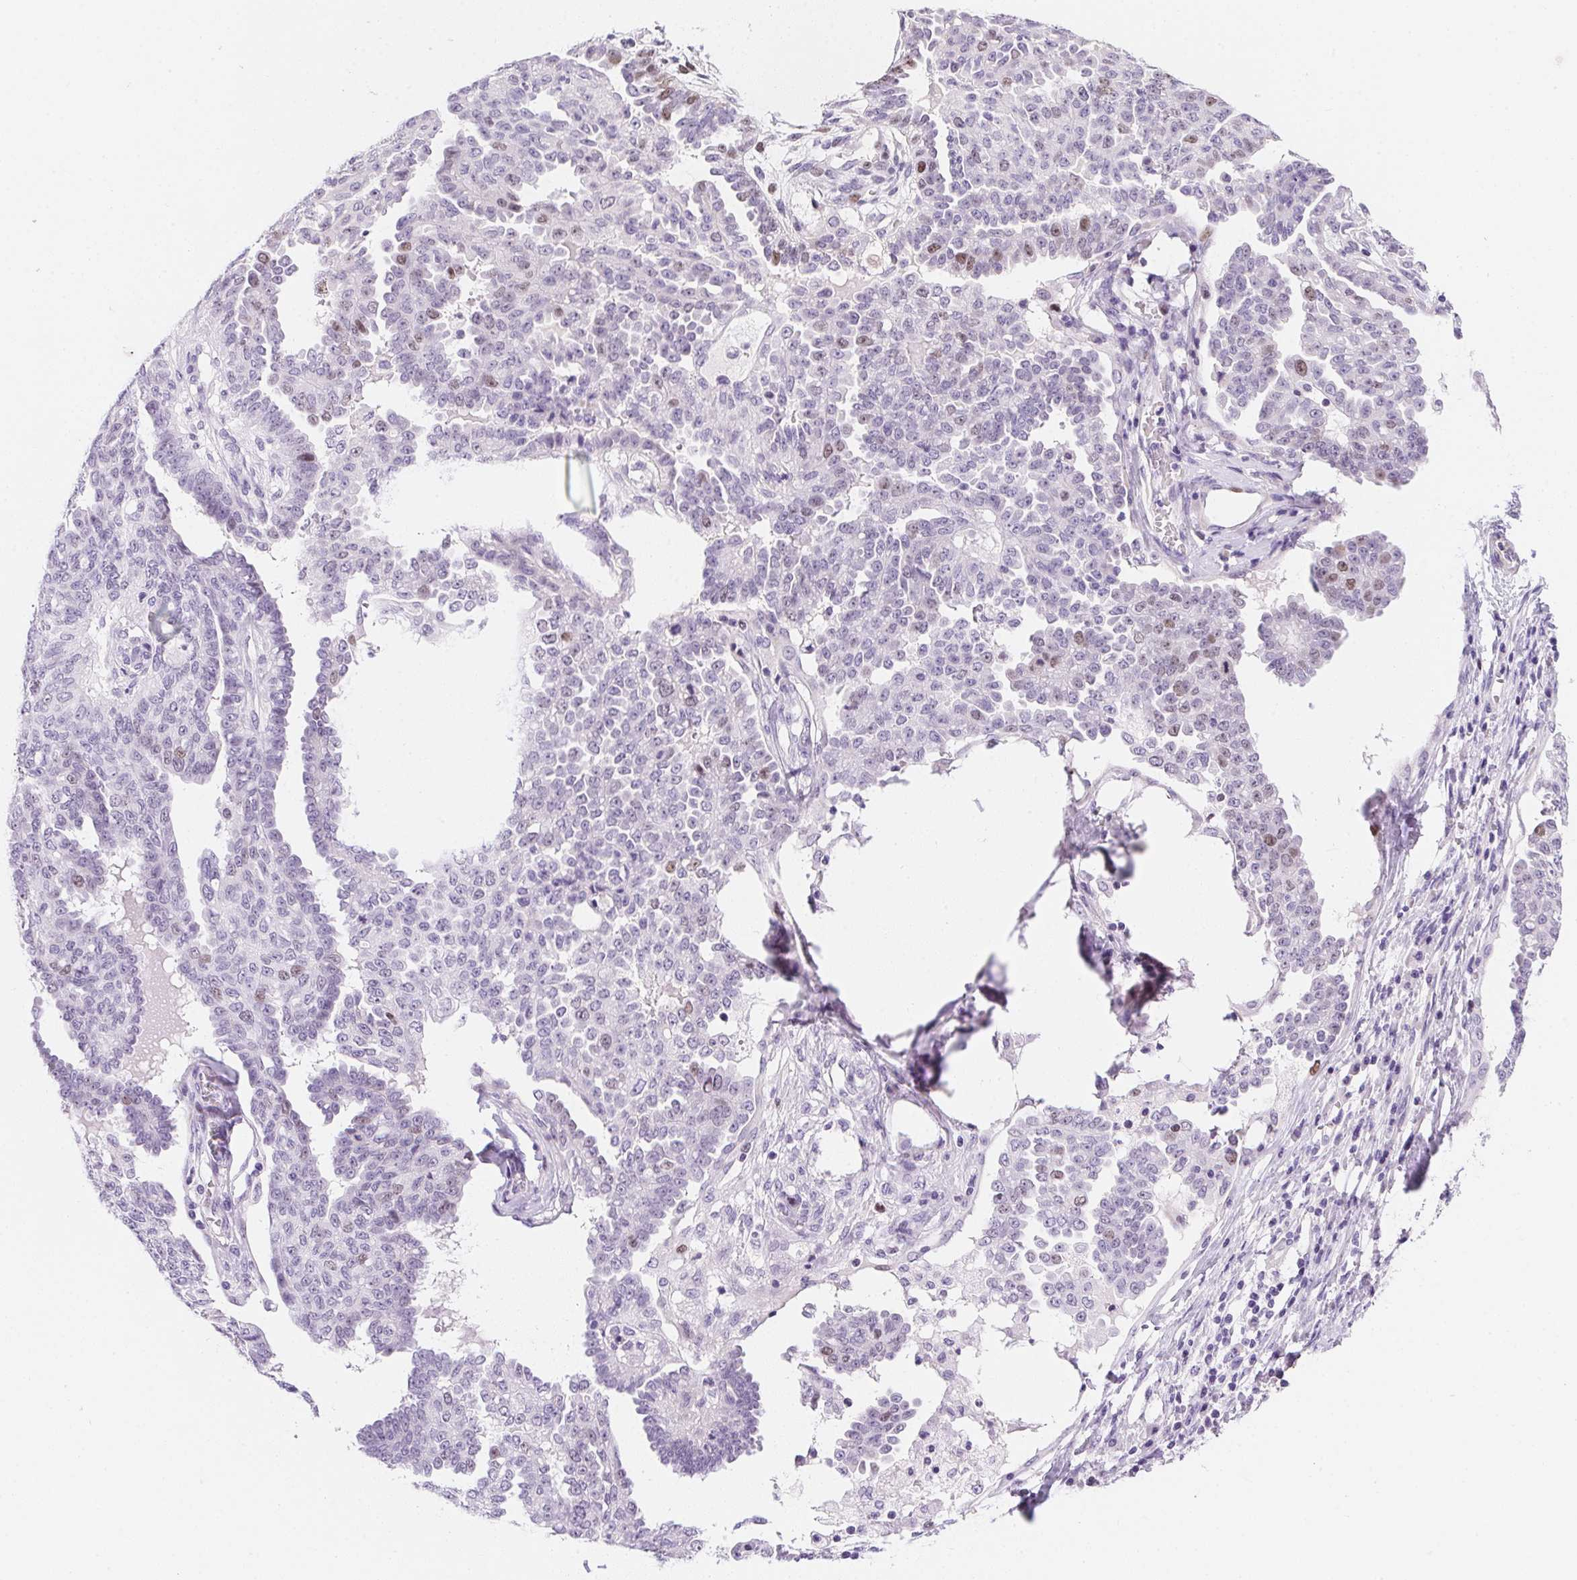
{"staining": {"intensity": "weak", "quantity": "<25%", "location": "nuclear"}, "tissue": "ovarian cancer", "cell_type": "Tumor cells", "image_type": "cancer", "snomed": [{"axis": "morphology", "description": "Cystadenocarcinoma, serous, NOS"}, {"axis": "topography", "description": "Ovary"}], "caption": "A high-resolution histopathology image shows IHC staining of serous cystadenocarcinoma (ovarian), which shows no significant positivity in tumor cells. The staining was performed using DAB (3,3'-diaminobenzidine) to visualize the protein expression in brown, while the nuclei were stained in blue with hematoxylin (Magnification: 20x).", "gene": "HELLS", "patient": {"sex": "female", "age": 71}}